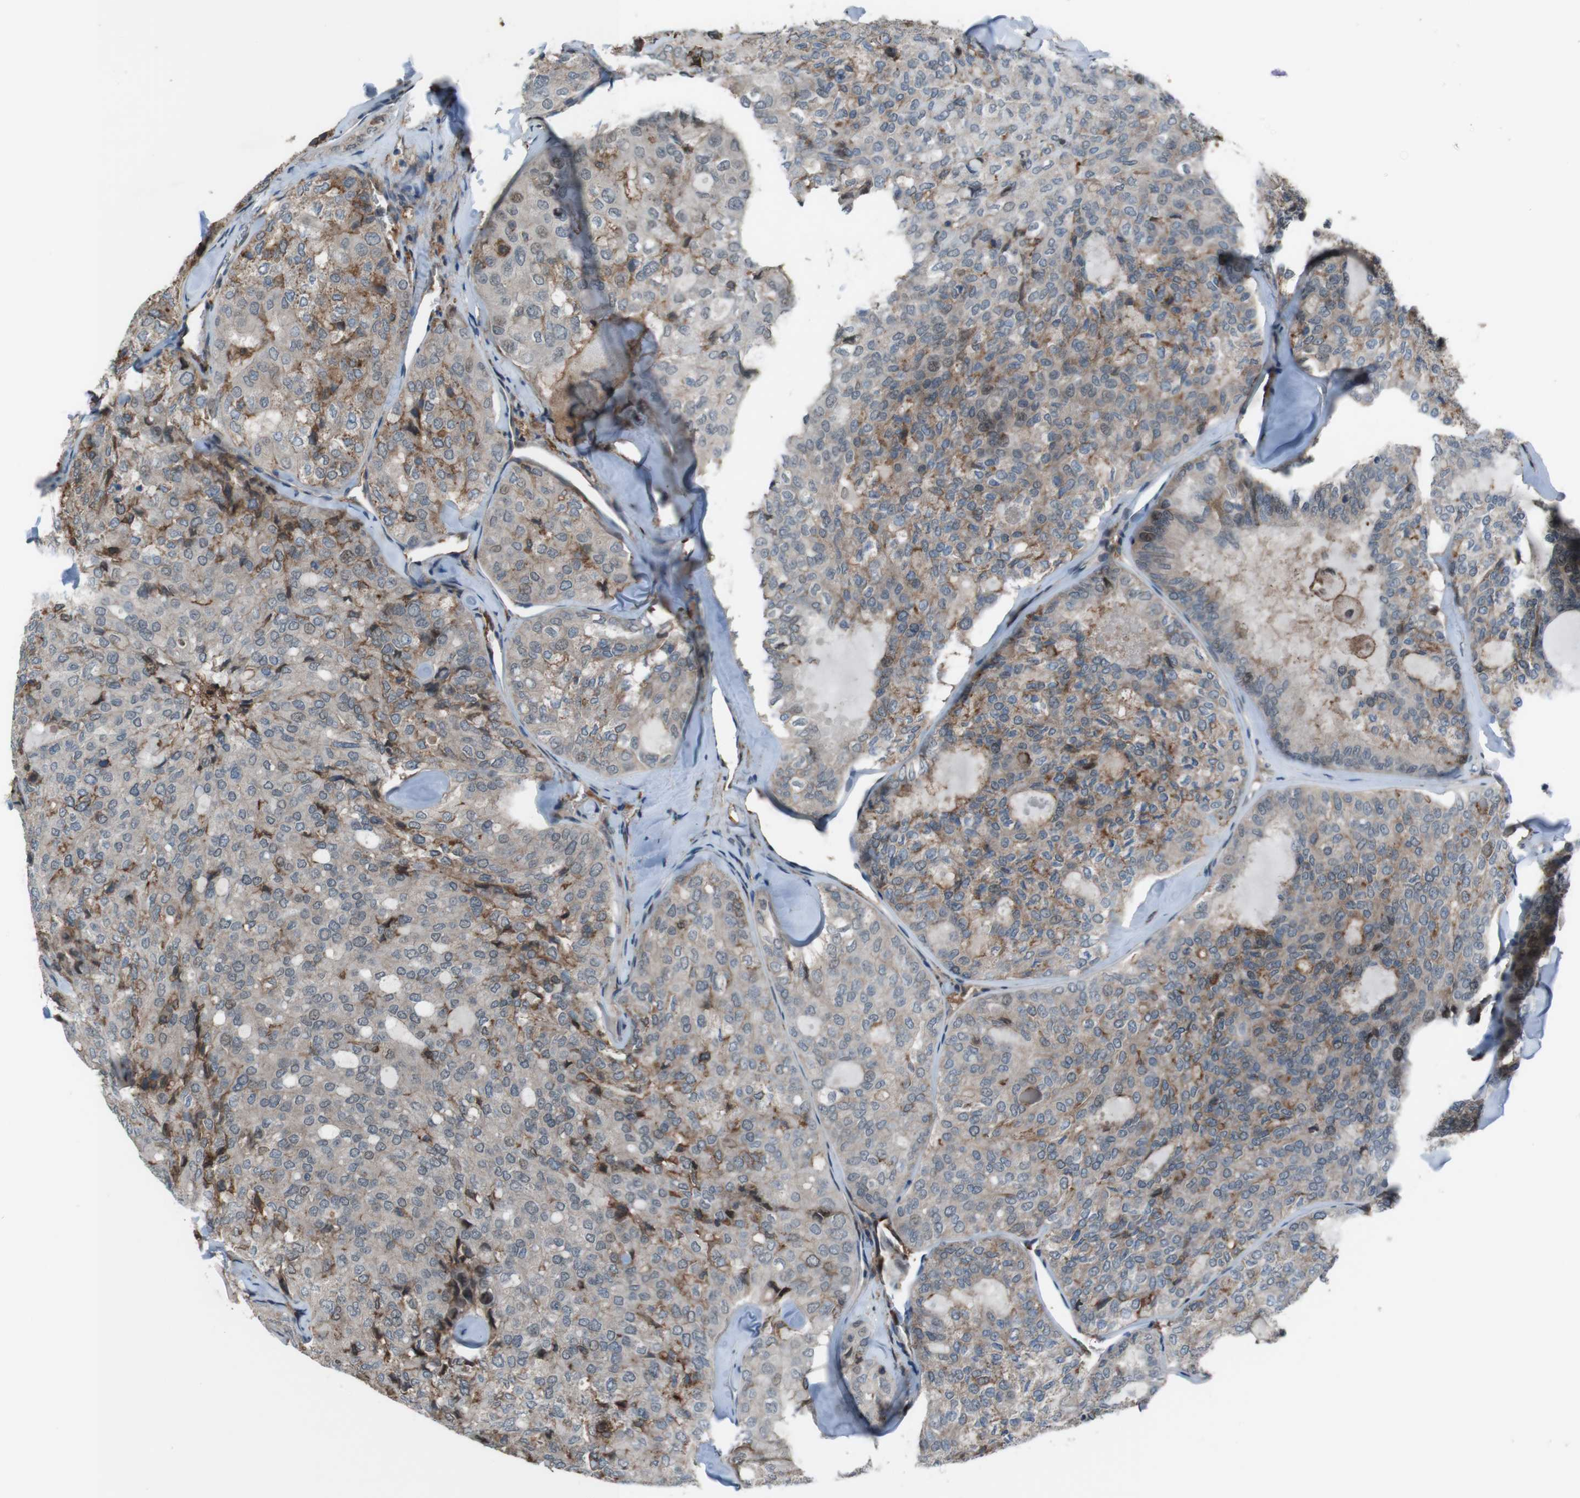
{"staining": {"intensity": "weak", "quantity": "<25%", "location": "cytoplasmic/membranous"}, "tissue": "thyroid cancer", "cell_type": "Tumor cells", "image_type": "cancer", "snomed": [{"axis": "morphology", "description": "Follicular adenoma carcinoma, NOS"}, {"axis": "topography", "description": "Thyroid gland"}], "caption": "The photomicrograph reveals no staining of tumor cells in thyroid cancer.", "gene": "ATP2B1", "patient": {"sex": "male", "age": 75}}